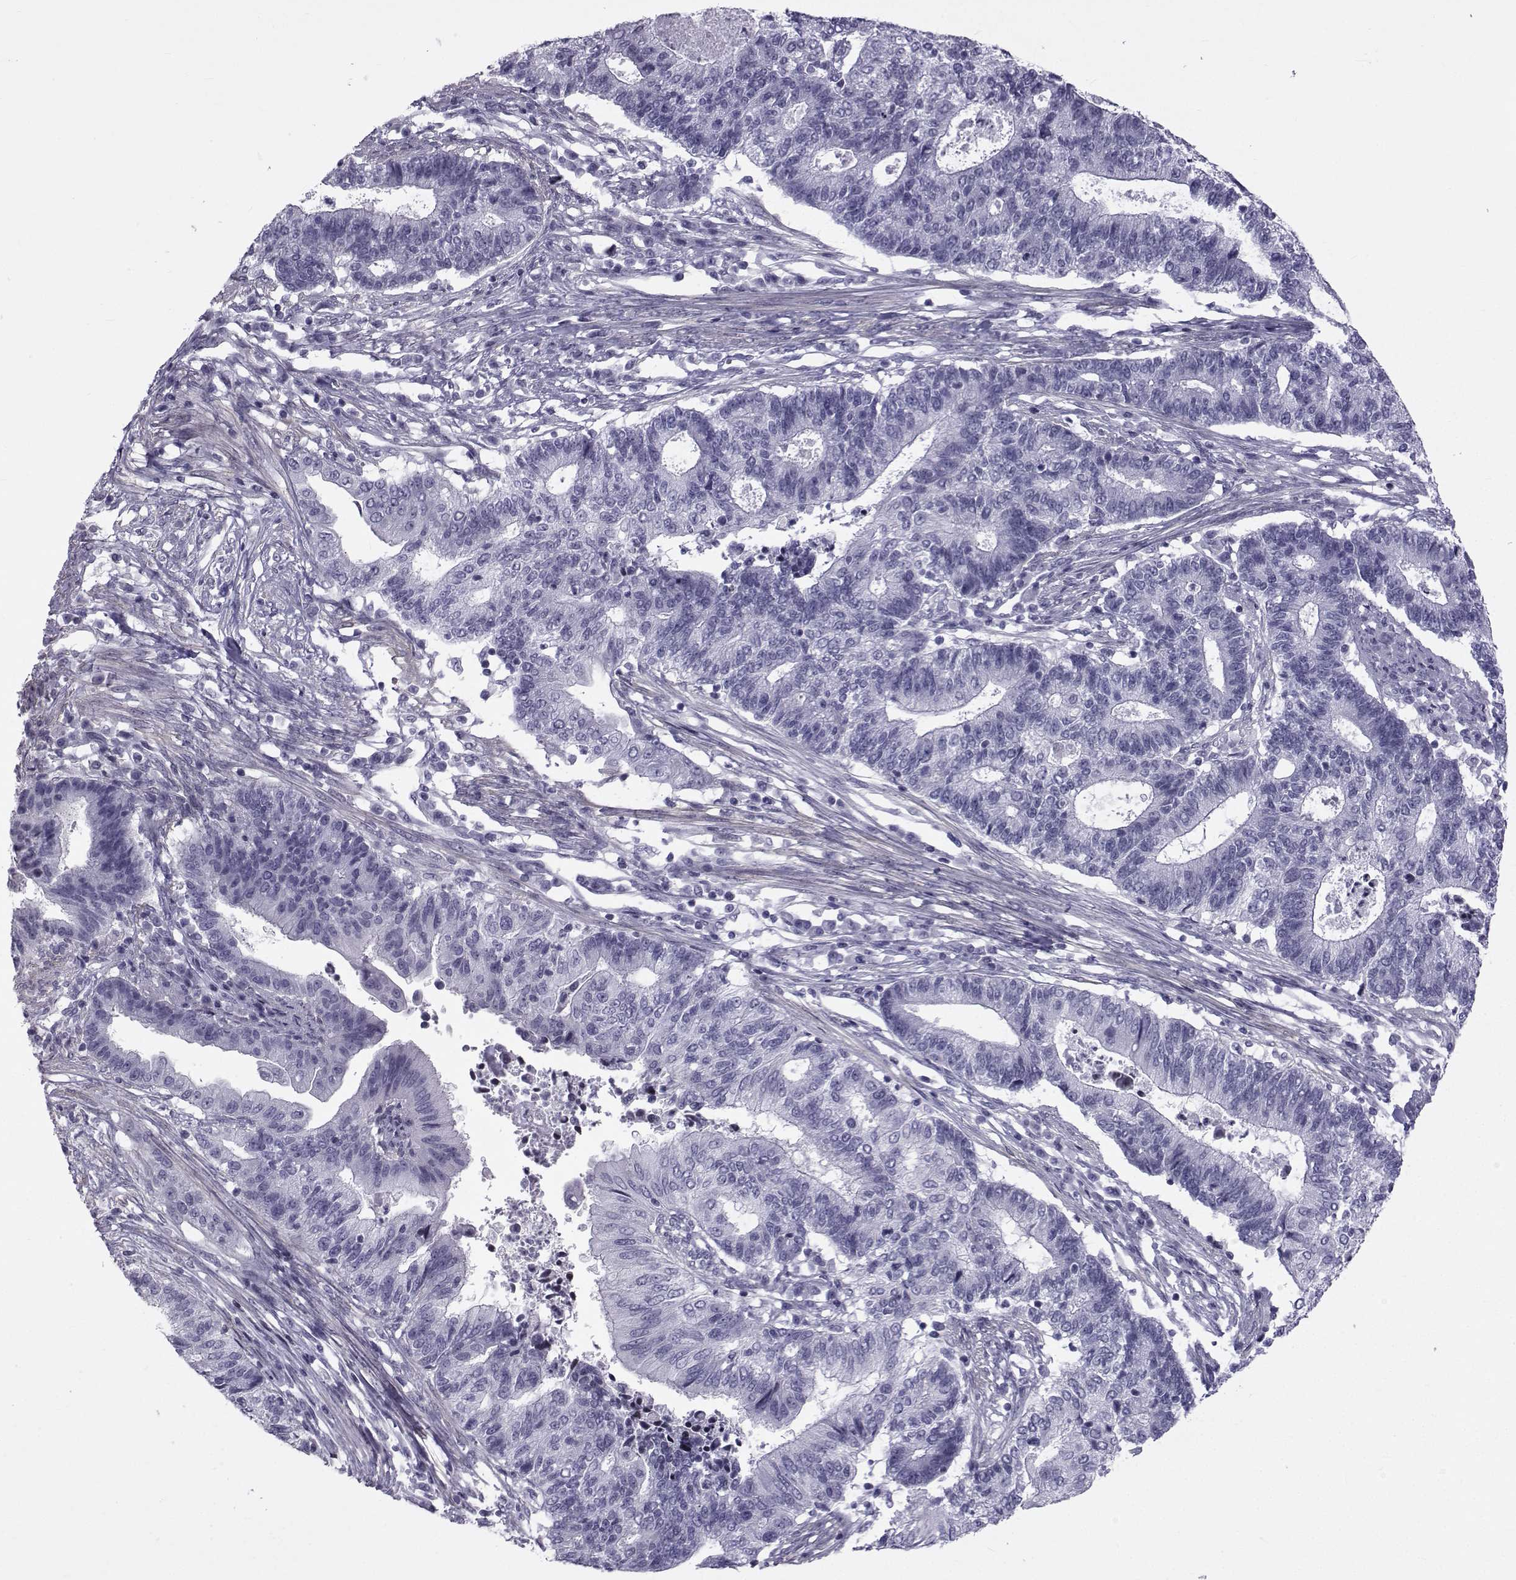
{"staining": {"intensity": "negative", "quantity": "none", "location": "none"}, "tissue": "endometrial cancer", "cell_type": "Tumor cells", "image_type": "cancer", "snomed": [{"axis": "morphology", "description": "Adenocarcinoma, NOS"}, {"axis": "topography", "description": "Uterus"}, {"axis": "topography", "description": "Endometrium"}], "caption": "A micrograph of human endometrial cancer (adenocarcinoma) is negative for staining in tumor cells. (DAB (3,3'-diaminobenzidine) immunohistochemistry with hematoxylin counter stain).", "gene": "SPANXD", "patient": {"sex": "female", "age": 54}}